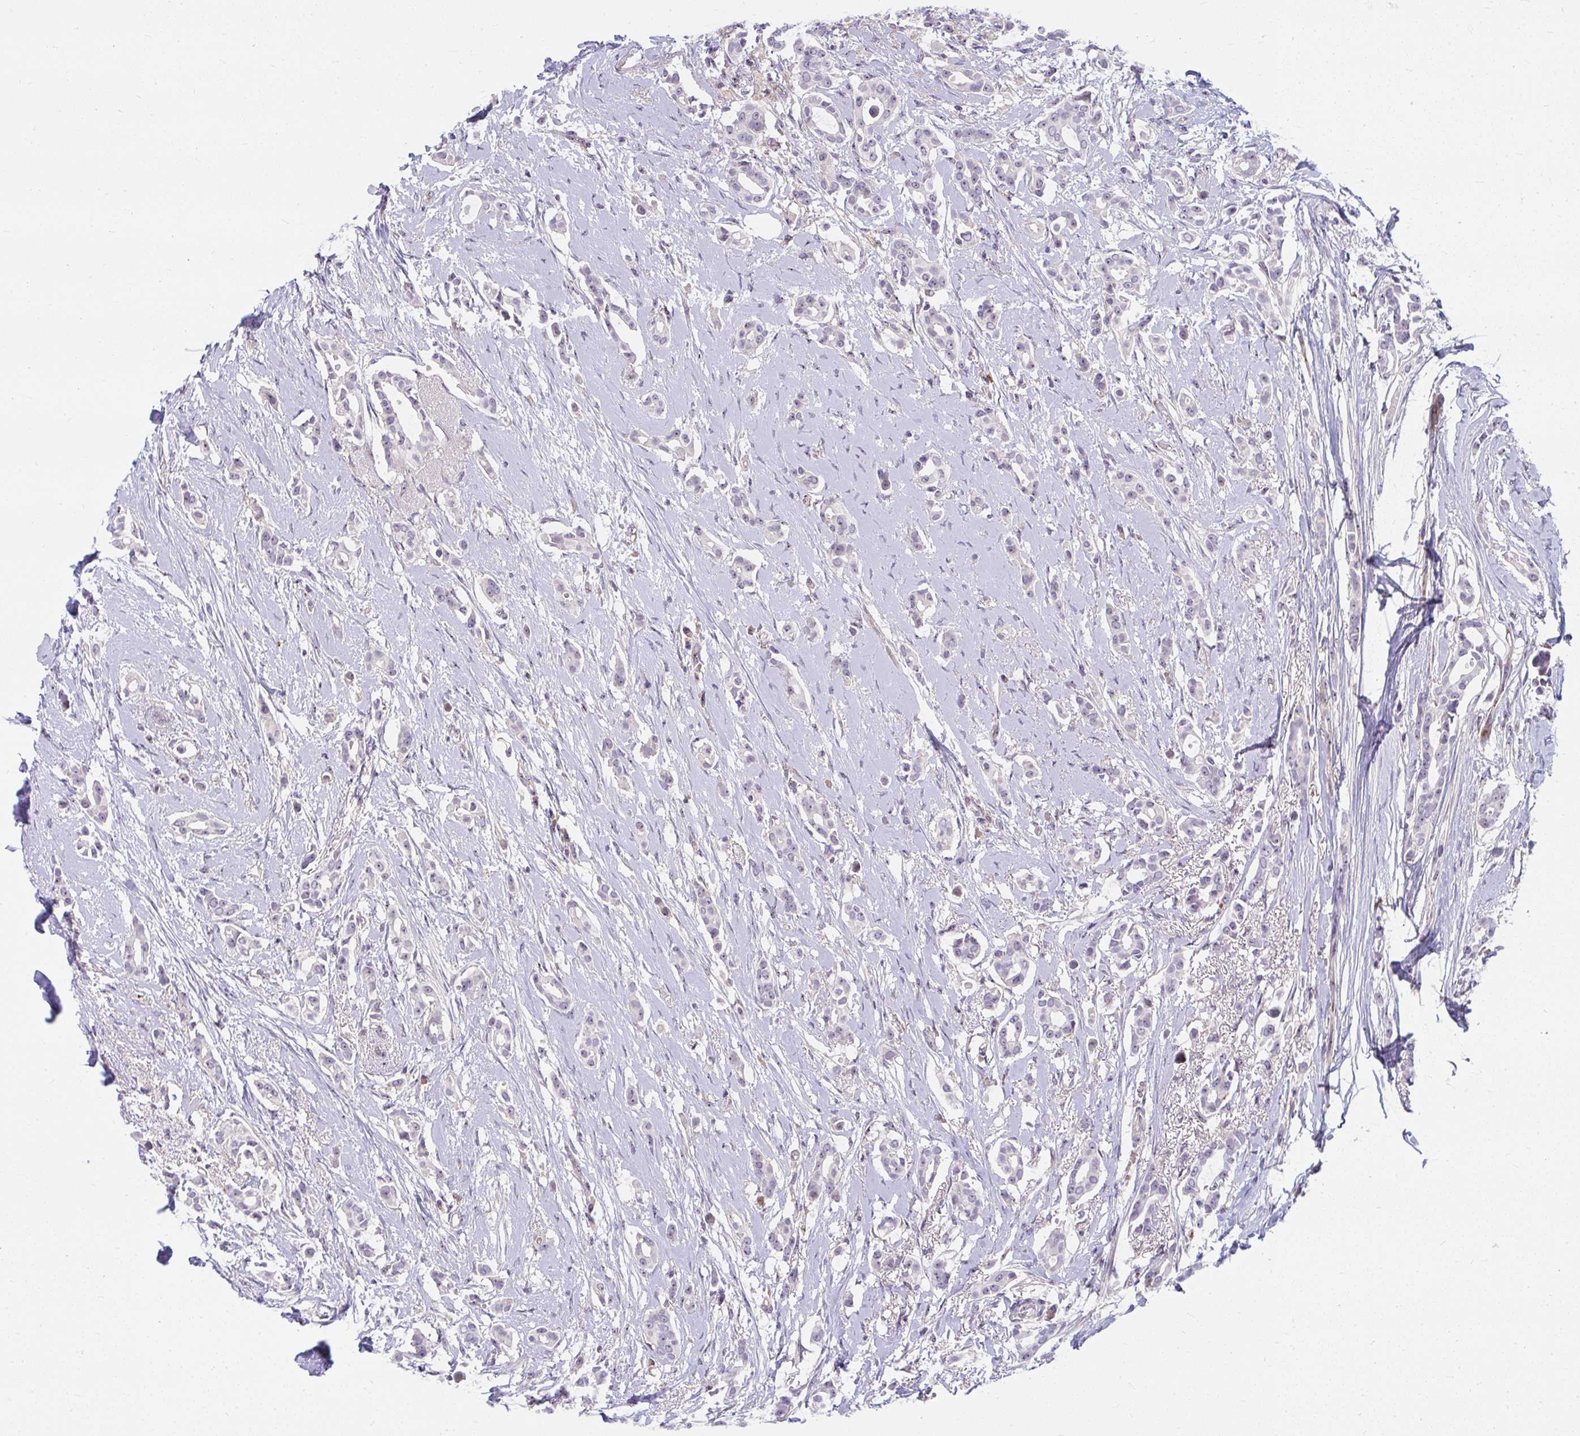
{"staining": {"intensity": "negative", "quantity": "none", "location": "none"}, "tissue": "breast cancer", "cell_type": "Tumor cells", "image_type": "cancer", "snomed": [{"axis": "morphology", "description": "Duct carcinoma"}, {"axis": "topography", "description": "Breast"}], "caption": "This image is of breast invasive ductal carcinoma stained with IHC to label a protein in brown with the nuclei are counter-stained blue. There is no positivity in tumor cells. (Immunohistochemistry (ihc), brightfield microscopy, high magnification).", "gene": "MUS81", "patient": {"sex": "female", "age": 64}}